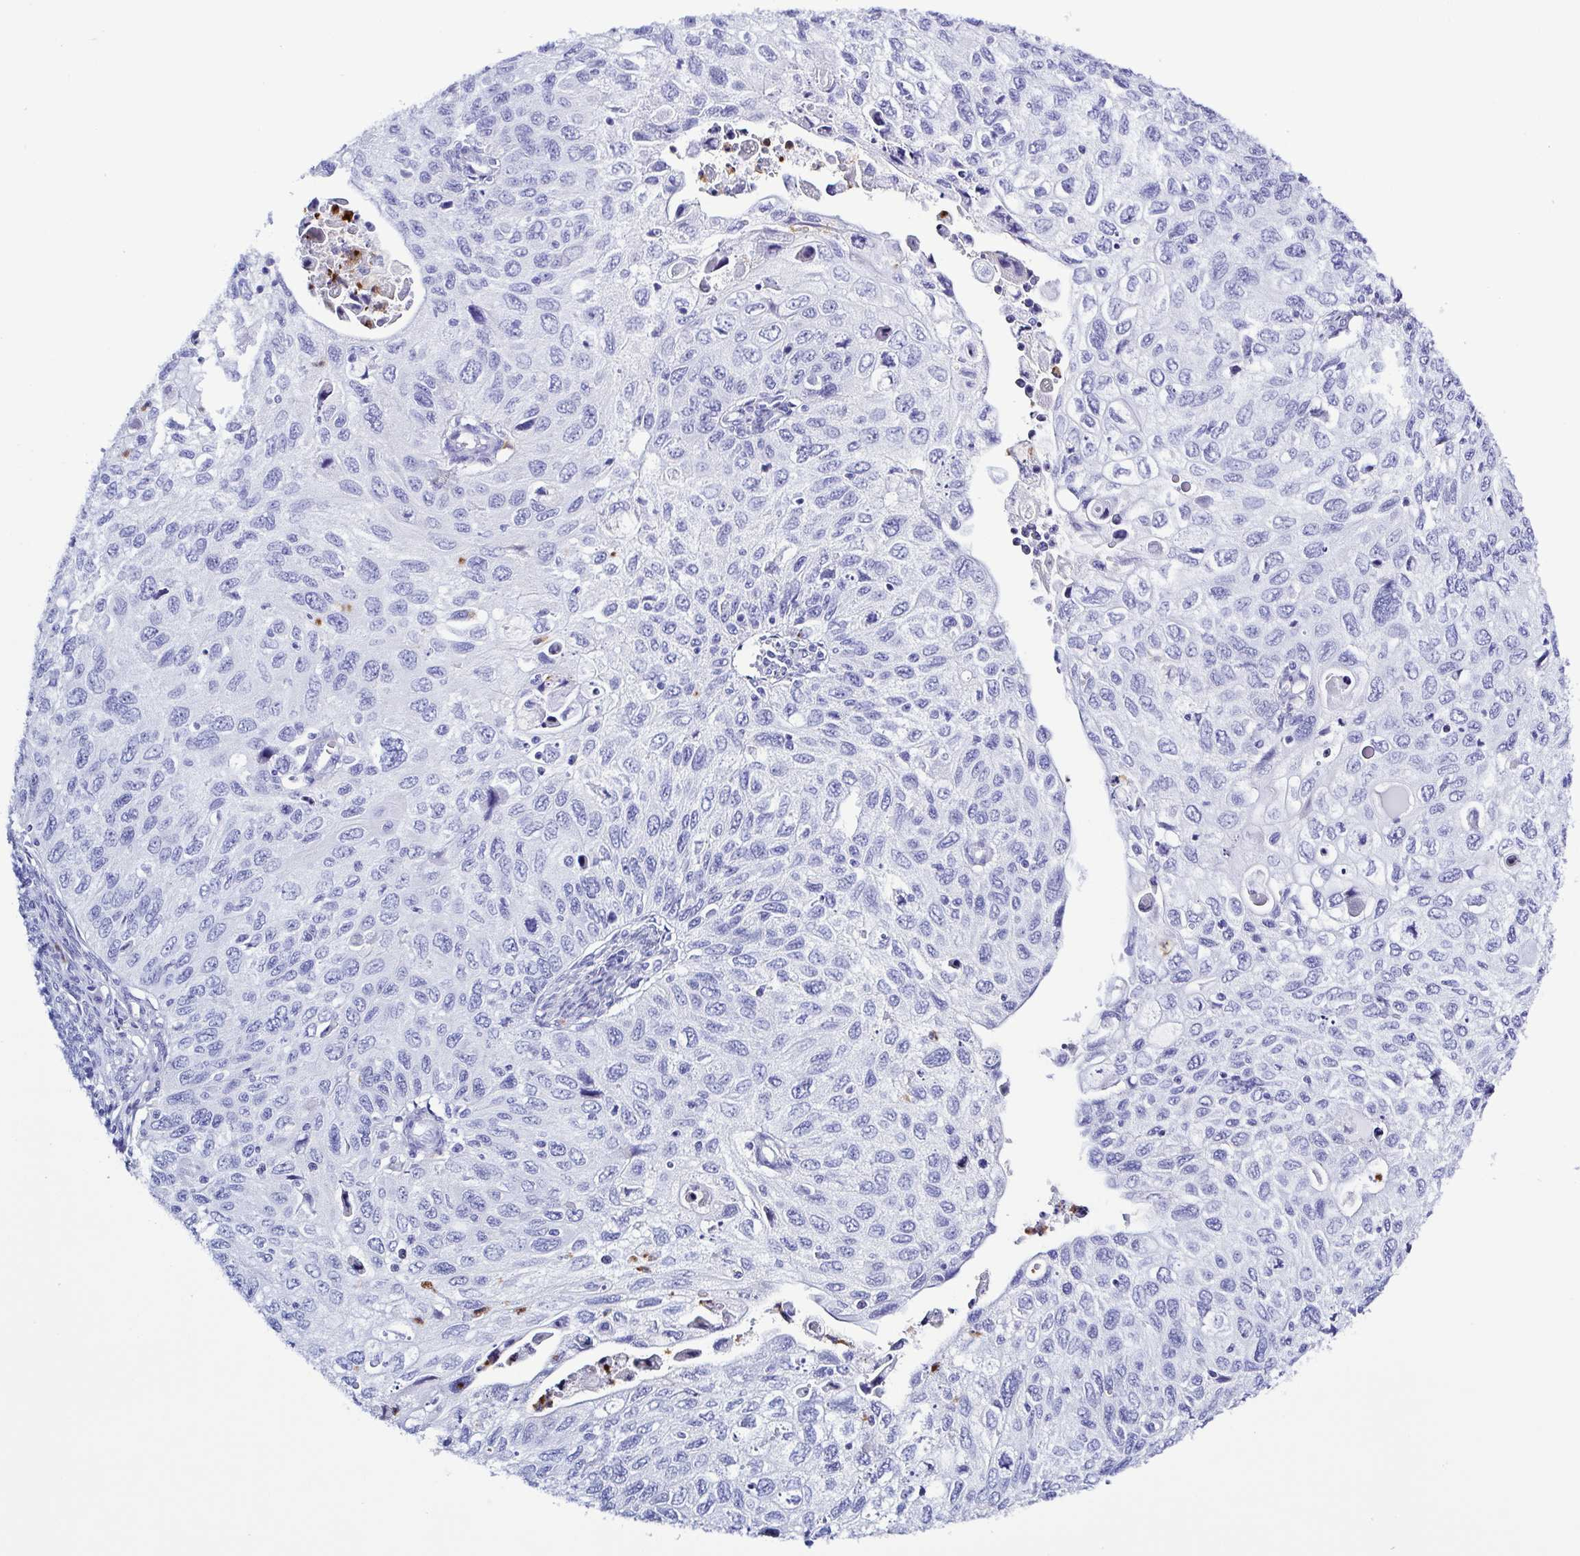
{"staining": {"intensity": "negative", "quantity": "none", "location": "none"}, "tissue": "cervical cancer", "cell_type": "Tumor cells", "image_type": "cancer", "snomed": [{"axis": "morphology", "description": "Squamous cell carcinoma, NOS"}, {"axis": "topography", "description": "Cervix"}], "caption": "This is an immunohistochemistry histopathology image of human cervical cancer. There is no positivity in tumor cells.", "gene": "LTF", "patient": {"sex": "female", "age": 70}}